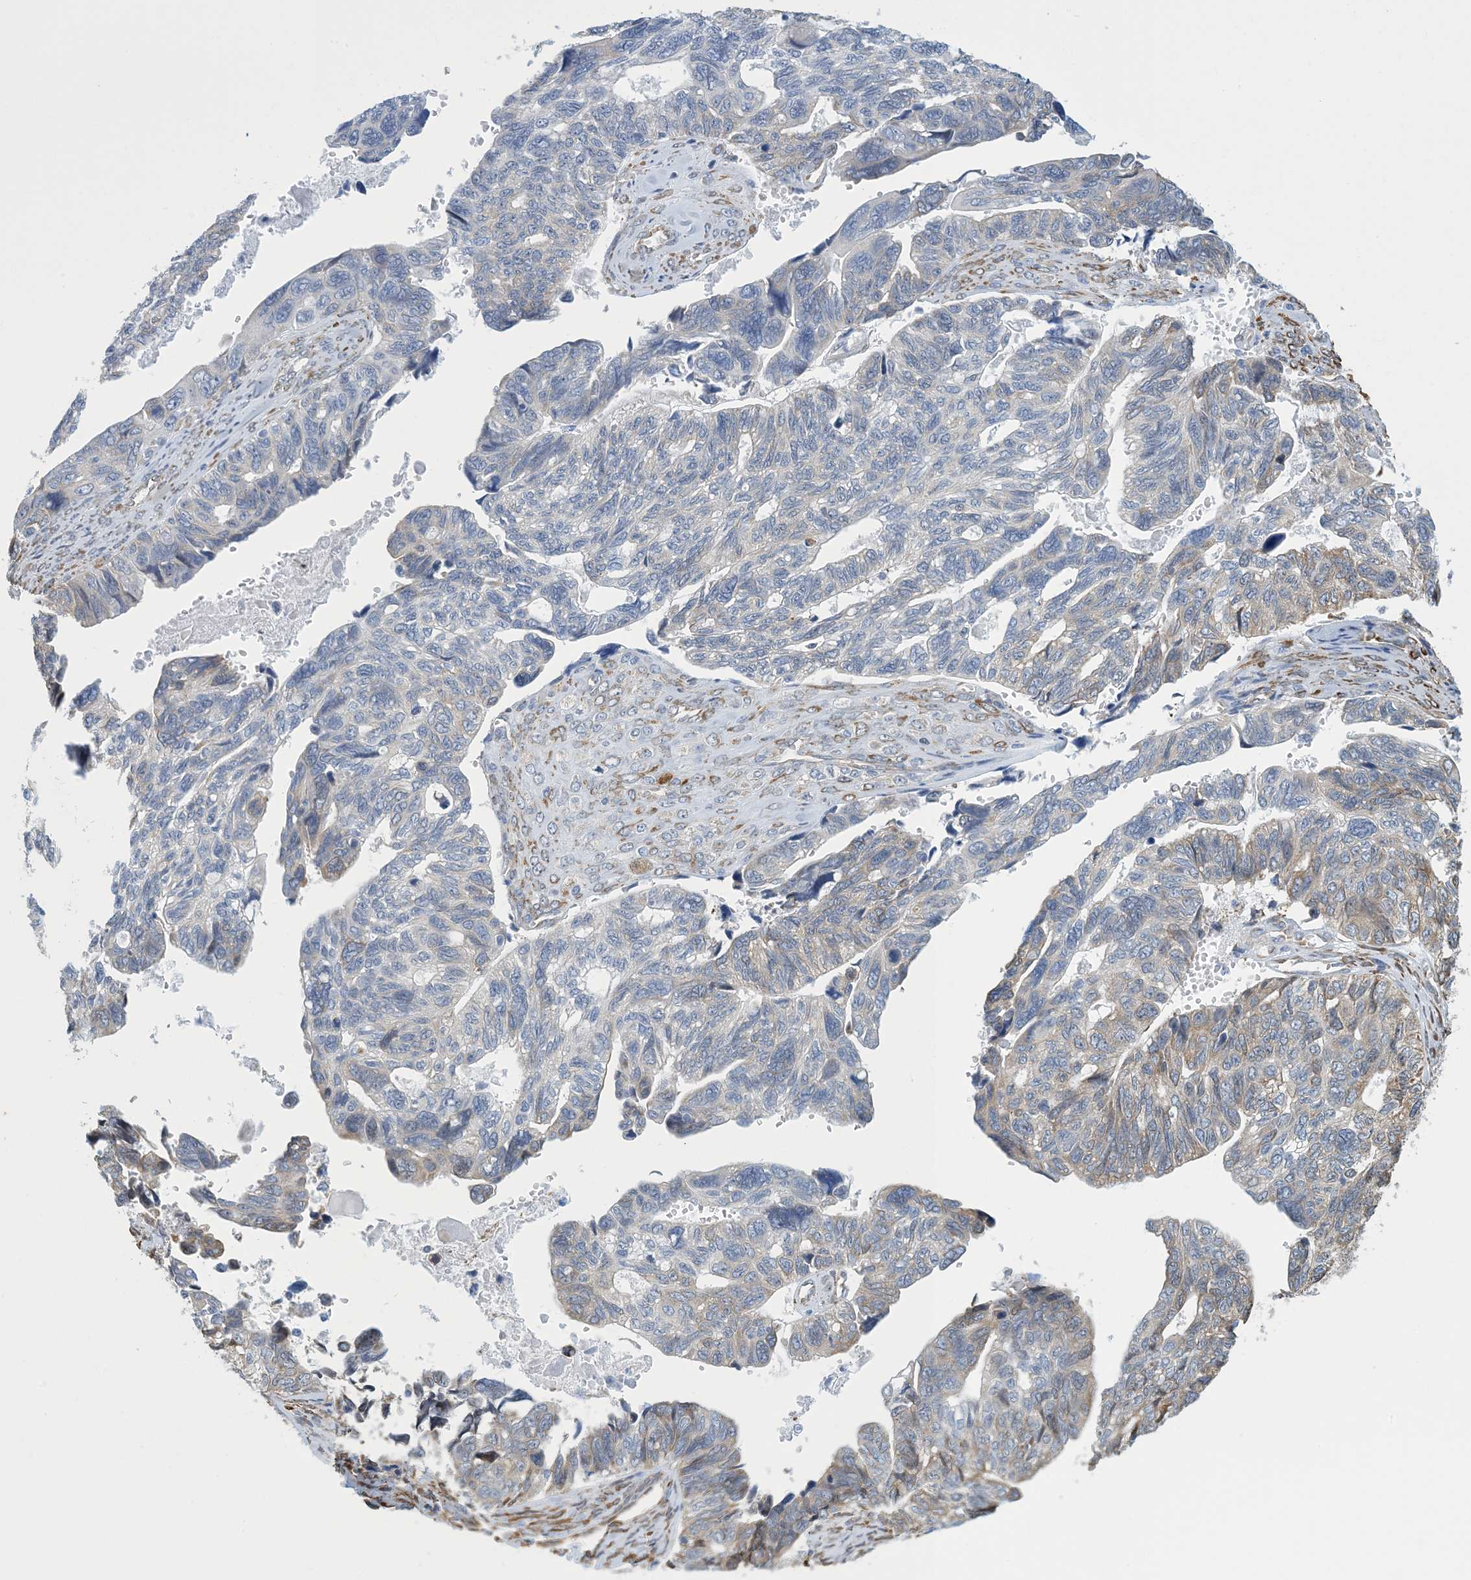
{"staining": {"intensity": "weak", "quantity": "<25%", "location": "cytoplasmic/membranous"}, "tissue": "ovarian cancer", "cell_type": "Tumor cells", "image_type": "cancer", "snomed": [{"axis": "morphology", "description": "Cystadenocarcinoma, serous, NOS"}, {"axis": "topography", "description": "Ovary"}], "caption": "An image of human ovarian cancer is negative for staining in tumor cells. Brightfield microscopy of immunohistochemistry (IHC) stained with DAB (3,3'-diaminobenzidine) (brown) and hematoxylin (blue), captured at high magnification.", "gene": "CCDC14", "patient": {"sex": "female", "age": 79}}